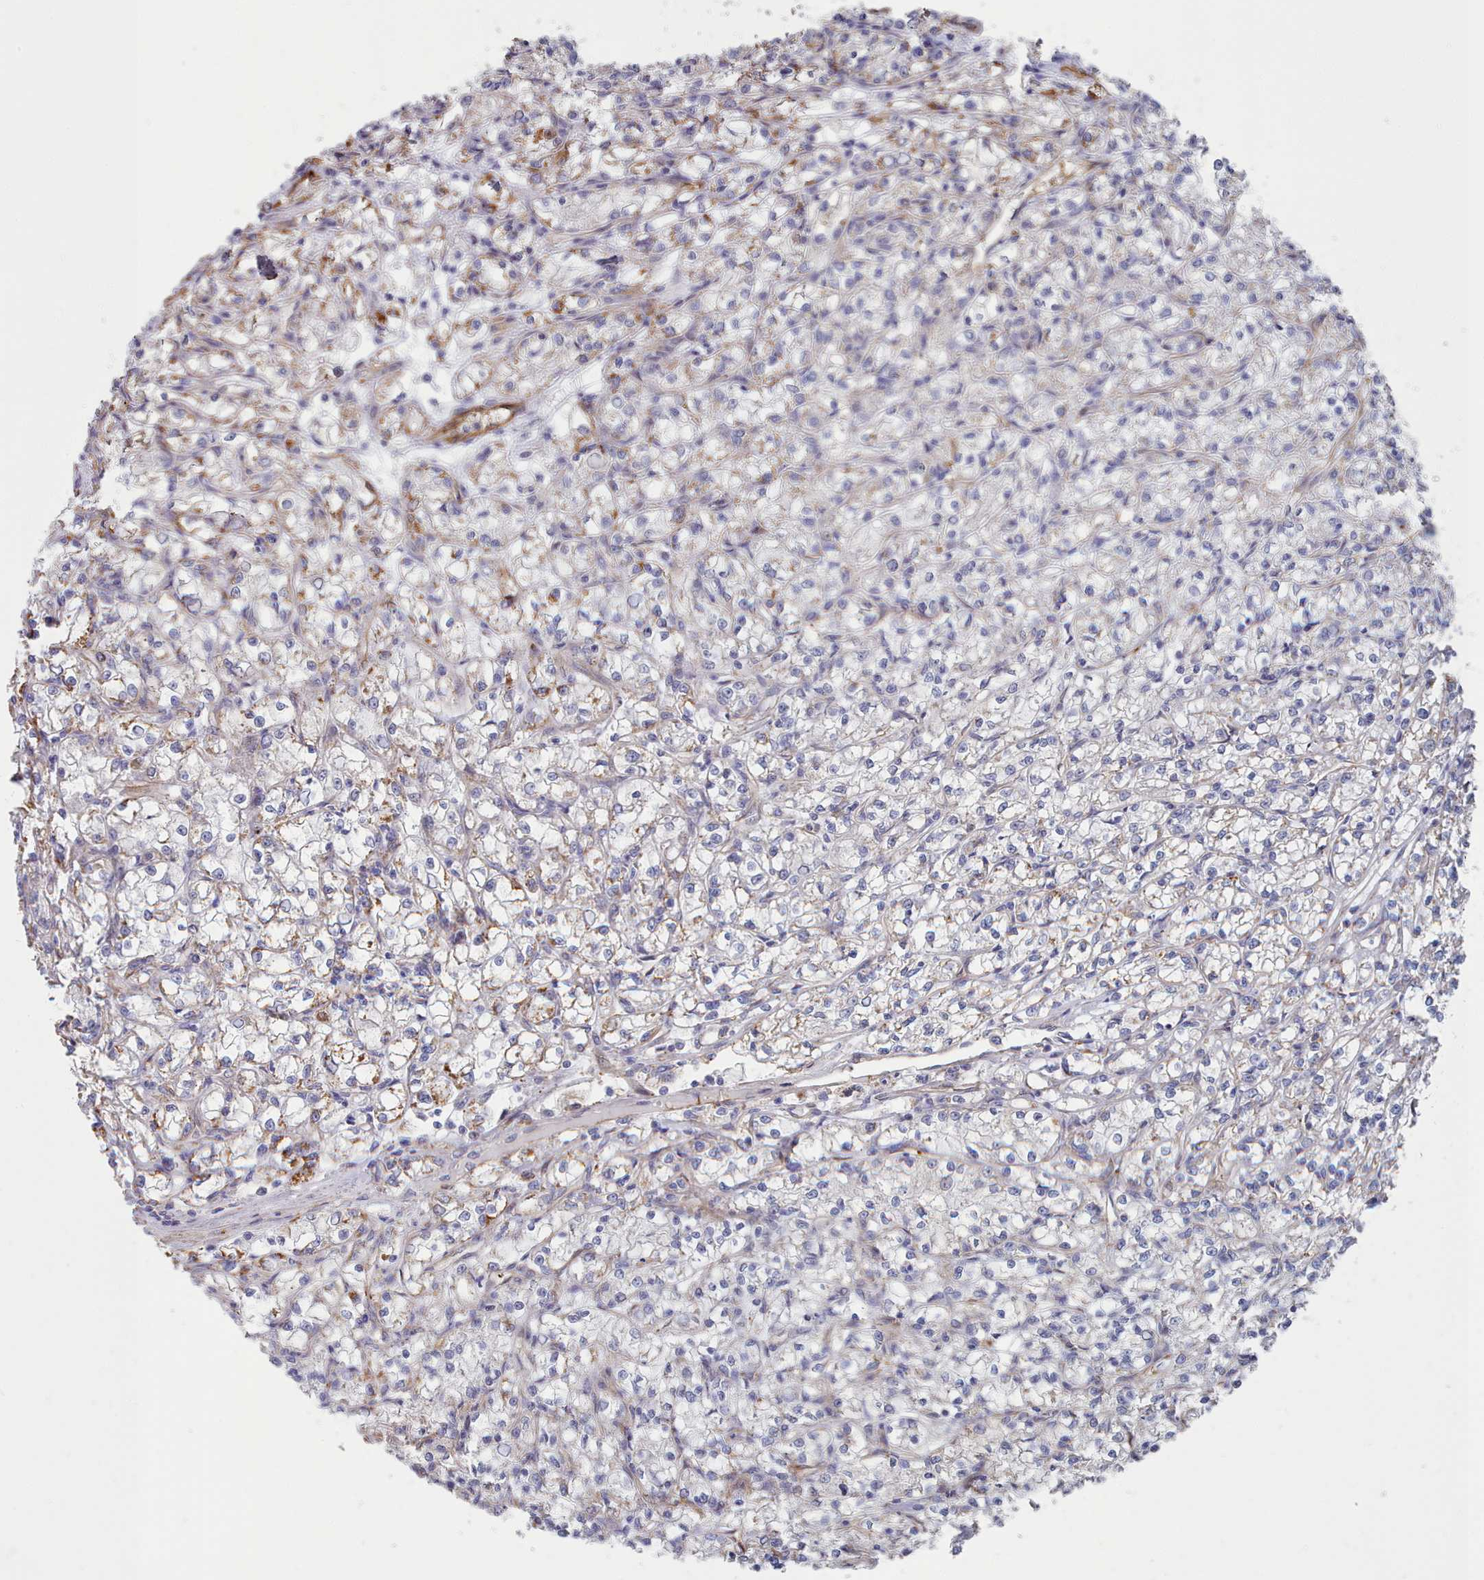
{"staining": {"intensity": "moderate", "quantity": "<25%", "location": "cytoplasmic/membranous"}, "tissue": "renal cancer", "cell_type": "Tumor cells", "image_type": "cancer", "snomed": [{"axis": "morphology", "description": "Adenocarcinoma, NOS"}, {"axis": "topography", "description": "Kidney"}], "caption": "This image displays immunohistochemistry (IHC) staining of renal cancer, with low moderate cytoplasmic/membranous positivity in about <25% of tumor cells.", "gene": "G6PC1", "patient": {"sex": "female", "age": 59}}